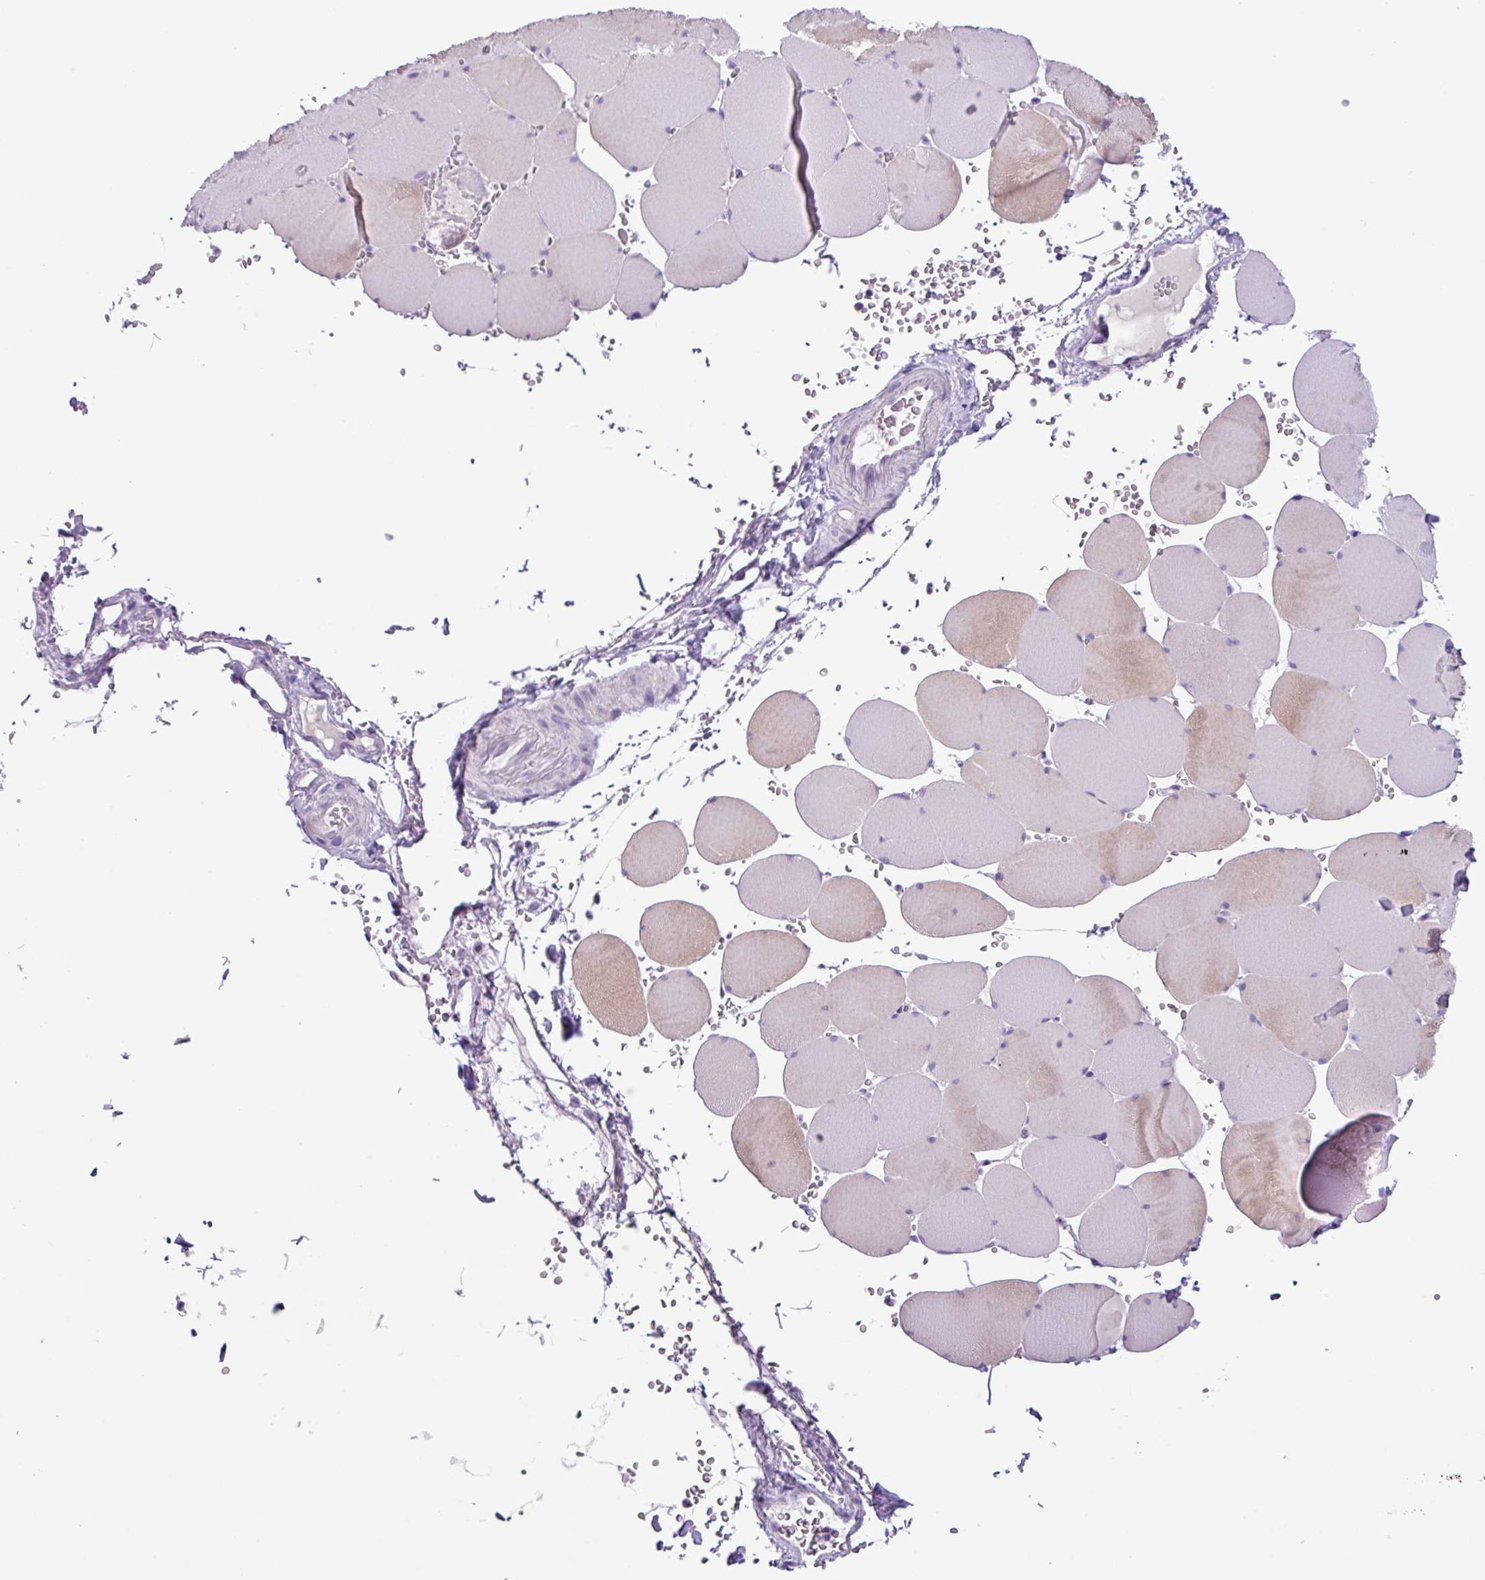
{"staining": {"intensity": "weak", "quantity": "25%-75%", "location": "cytoplasmic/membranous"}, "tissue": "skeletal muscle", "cell_type": "Myocytes", "image_type": "normal", "snomed": [{"axis": "morphology", "description": "Normal tissue, NOS"}, {"axis": "topography", "description": "Skeletal muscle"}, {"axis": "topography", "description": "Head-Neck"}], "caption": "Immunohistochemical staining of normal skeletal muscle displays weak cytoplasmic/membranous protein positivity in about 25%-75% of myocytes.", "gene": "CYSTM1", "patient": {"sex": "male", "age": 66}}